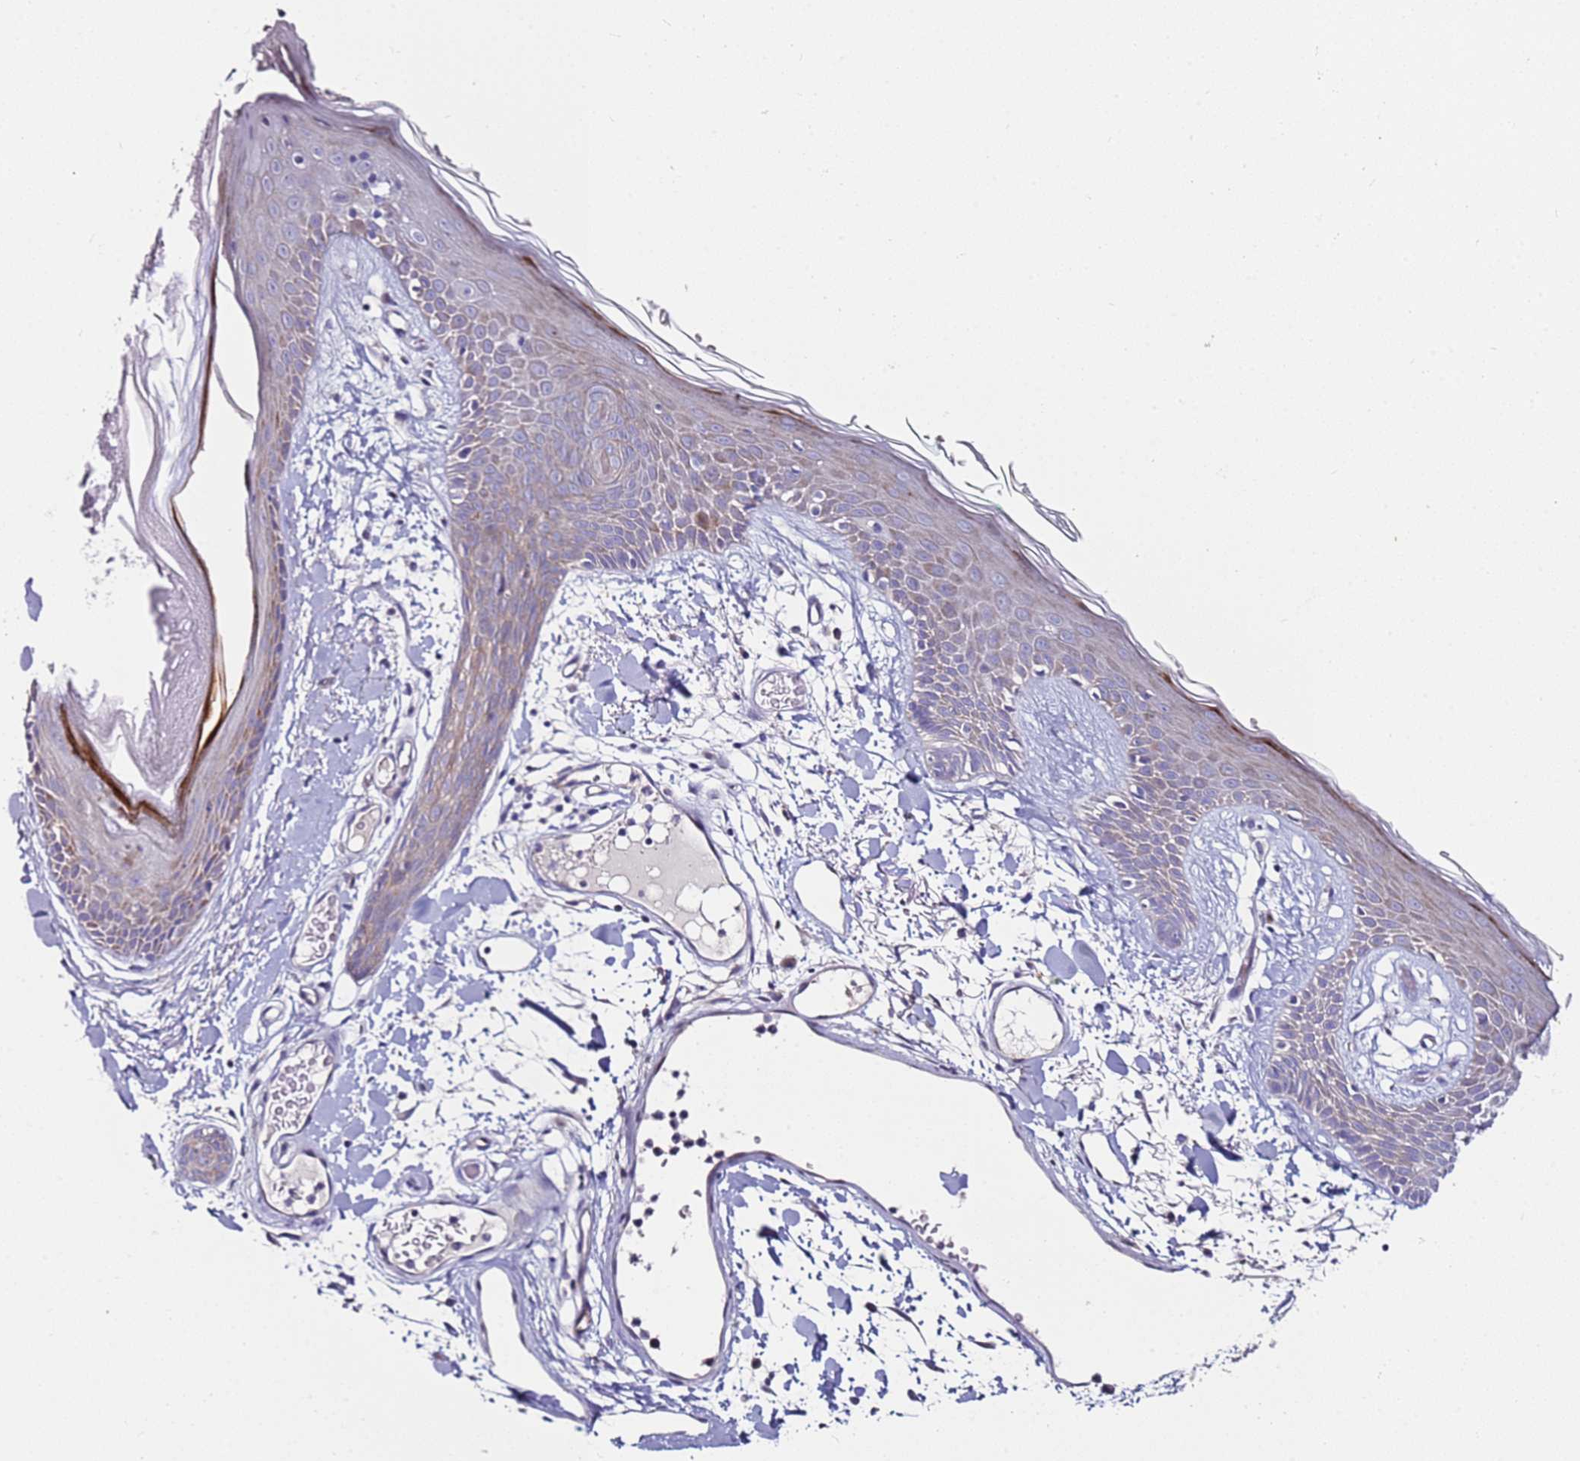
{"staining": {"intensity": "negative", "quantity": "none", "location": "none"}, "tissue": "skin", "cell_type": "Fibroblasts", "image_type": "normal", "snomed": [{"axis": "morphology", "description": "Normal tissue, NOS"}, {"axis": "topography", "description": "Skin"}], "caption": "Histopathology image shows no protein expression in fibroblasts of unremarkable skin. Brightfield microscopy of immunohistochemistry stained with DAB (brown) and hematoxylin (blue), captured at high magnification.", "gene": "SRRM5", "patient": {"sex": "male", "age": 79}}